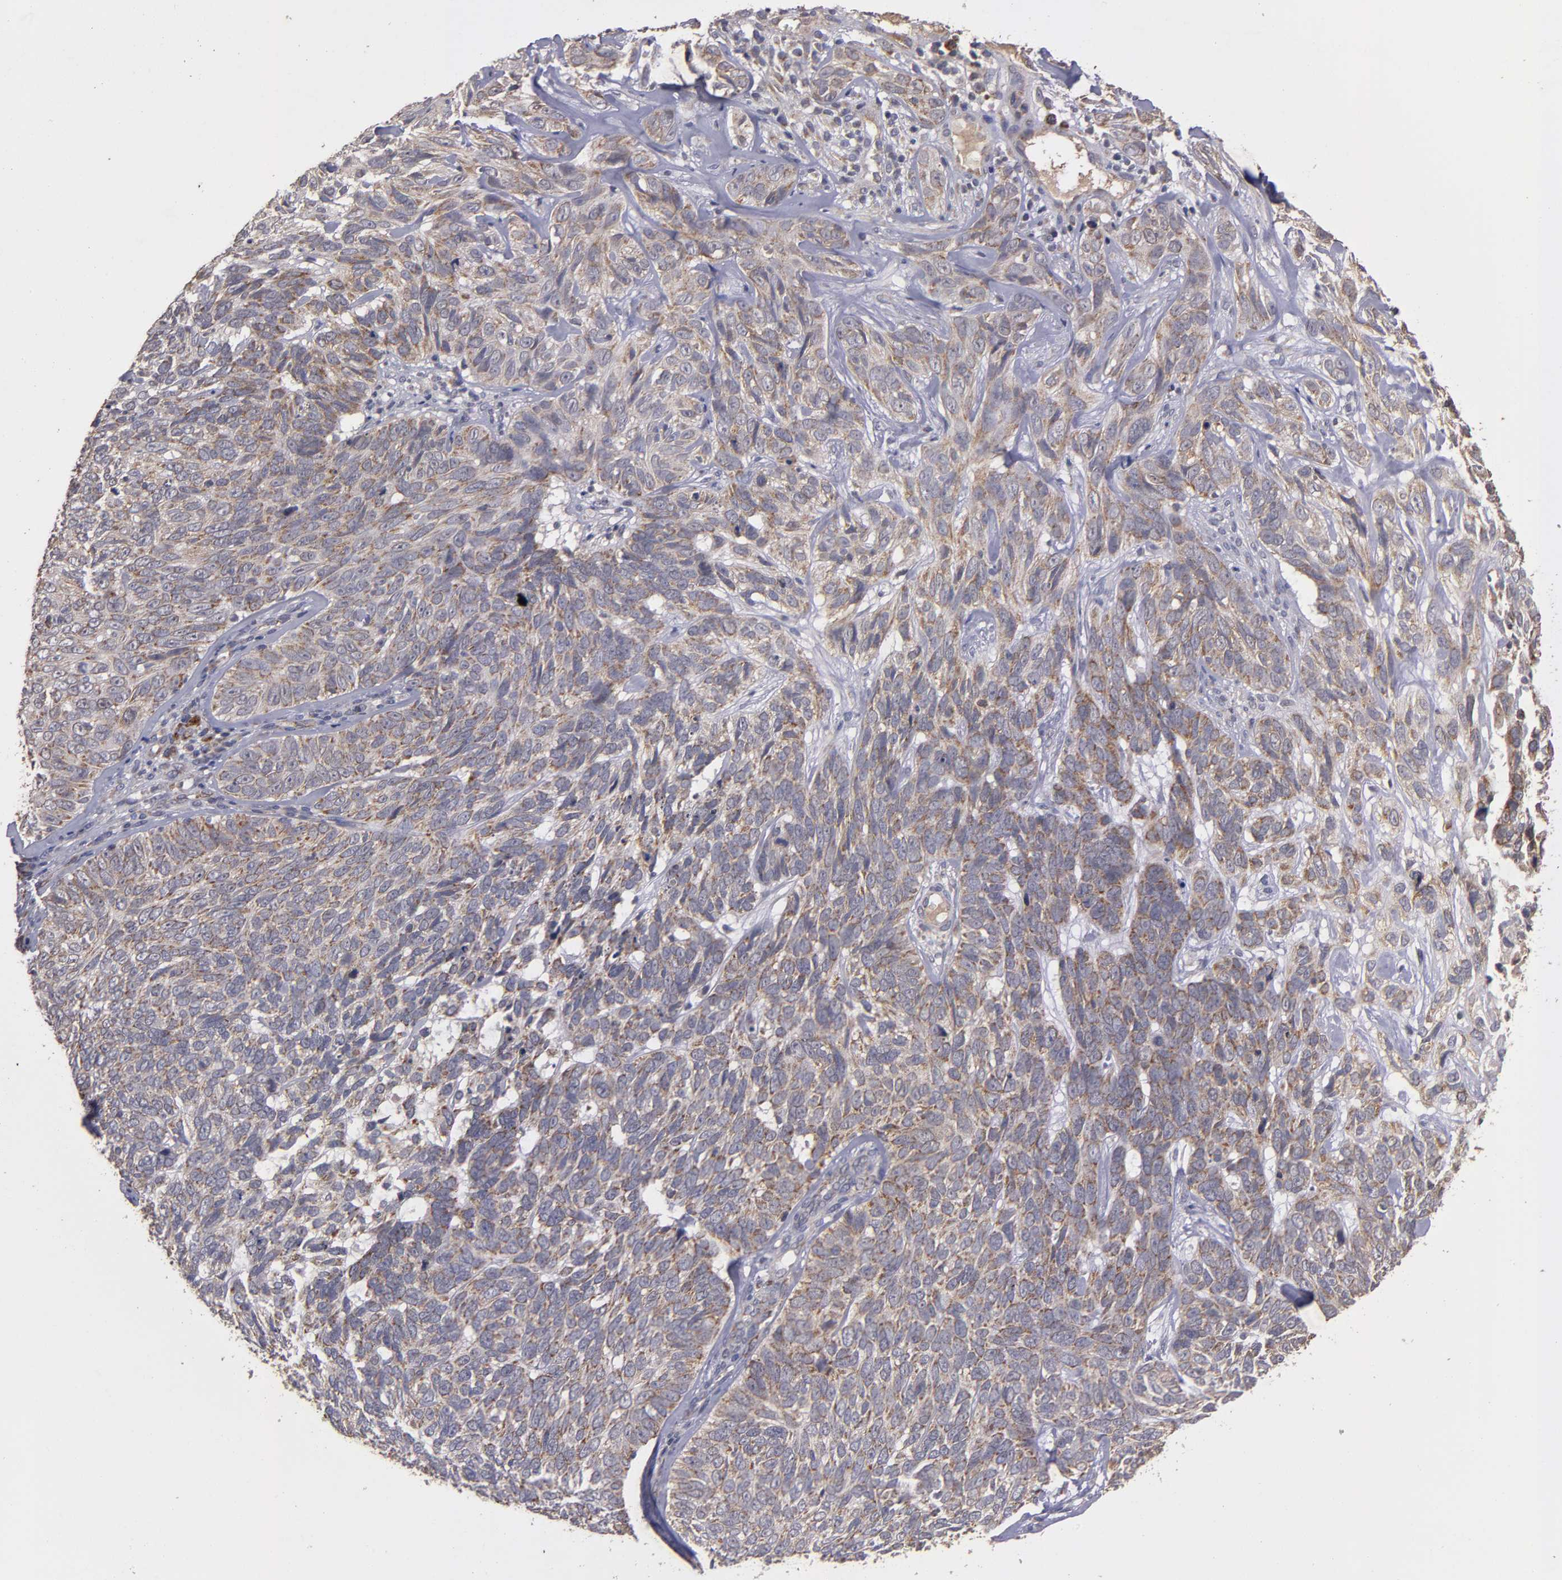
{"staining": {"intensity": "weak", "quantity": ">75%", "location": "cytoplasmic/membranous"}, "tissue": "skin cancer", "cell_type": "Tumor cells", "image_type": "cancer", "snomed": [{"axis": "morphology", "description": "Basal cell carcinoma"}, {"axis": "topography", "description": "Skin"}], "caption": "A brown stain highlights weak cytoplasmic/membranous positivity of a protein in skin basal cell carcinoma tumor cells.", "gene": "TIMM9", "patient": {"sex": "male", "age": 72}}